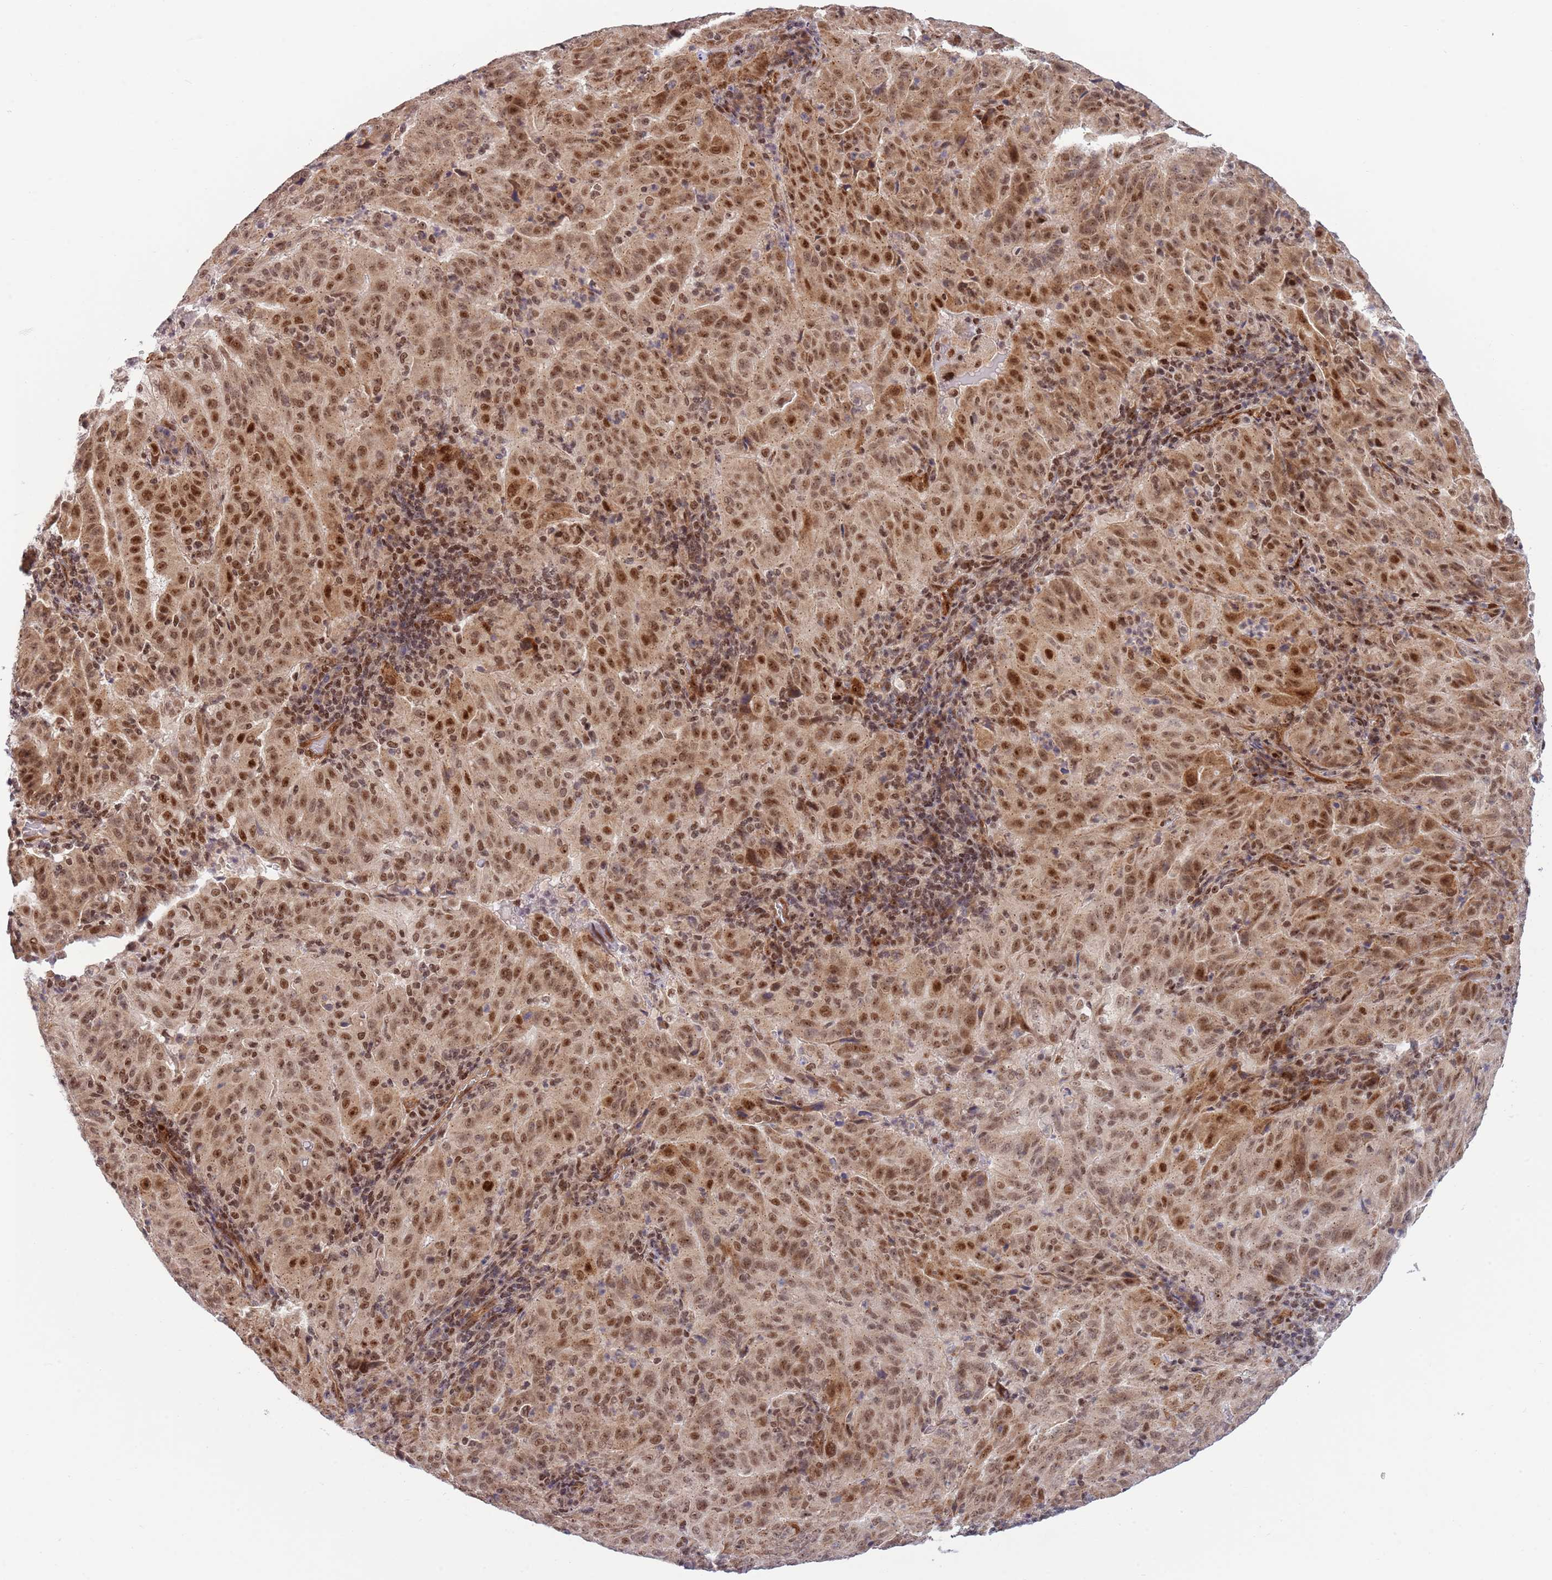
{"staining": {"intensity": "moderate", "quantity": ">75%", "location": "cytoplasmic/membranous,nuclear"}, "tissue": "pancreatic cancer", "cell_type": "Tumor cells", "image_type": "cancer", "snomed": [{"axis": "morphology", "description": "Adenocarcinoma, NOS"}, {"axis": "topography", "description": "Pancreas"}], "caption": "This is an image of immunohistochemistry staining of pancreatic adenocarcinoma, which shows moderate staining in the cytoplasmic/membranous and nuclear of tumor cells.", "gene": "TBX10", "patient": {"sex": "male", "age": 63}}